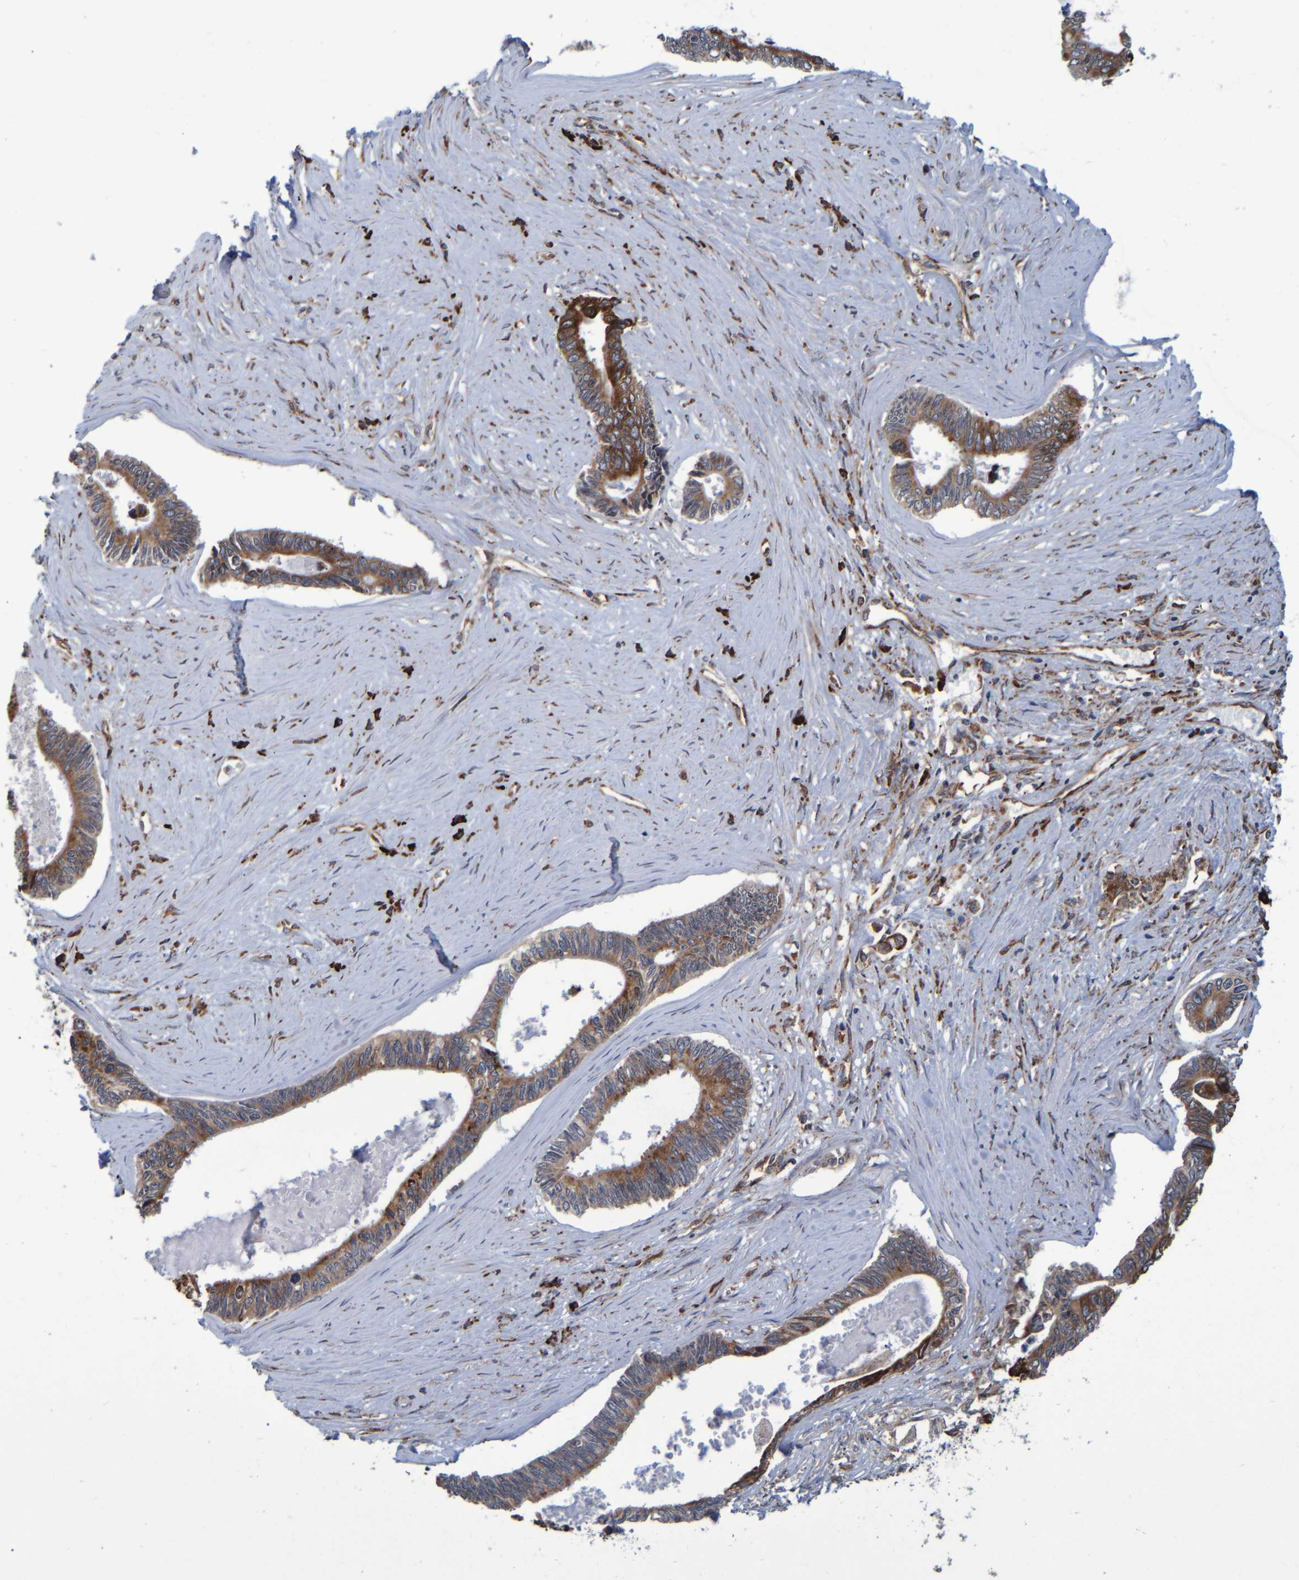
{"staining": {"intensity": "moderate", "quantity": ">75%", "location": "cytoplasmic/membranous"}, "tissue": "pancreatic cancer", "cell_type": "Tumor cells", "image_type": "cancer", "snomed": [{"axis": "morphology", "description": "Adenocarcinoma, NOS"}, {"axis": "topography", "description": "Pancreas"}], "caption": "Immunohistochemistry (IHC) staining of pancreatic cancer, which displays medium levels of moderate cytoplasmic/membranous staining in approximately >75% of tumor cells indicating moderate cytoplasmic/membranous protein positivity. The staining was performed using DAB (brown) for protein detection and nuclei were counterstained in hematoxylin (blue).", "gene": "SPAG5", "patient": {"sex": "female", "age": 70}}